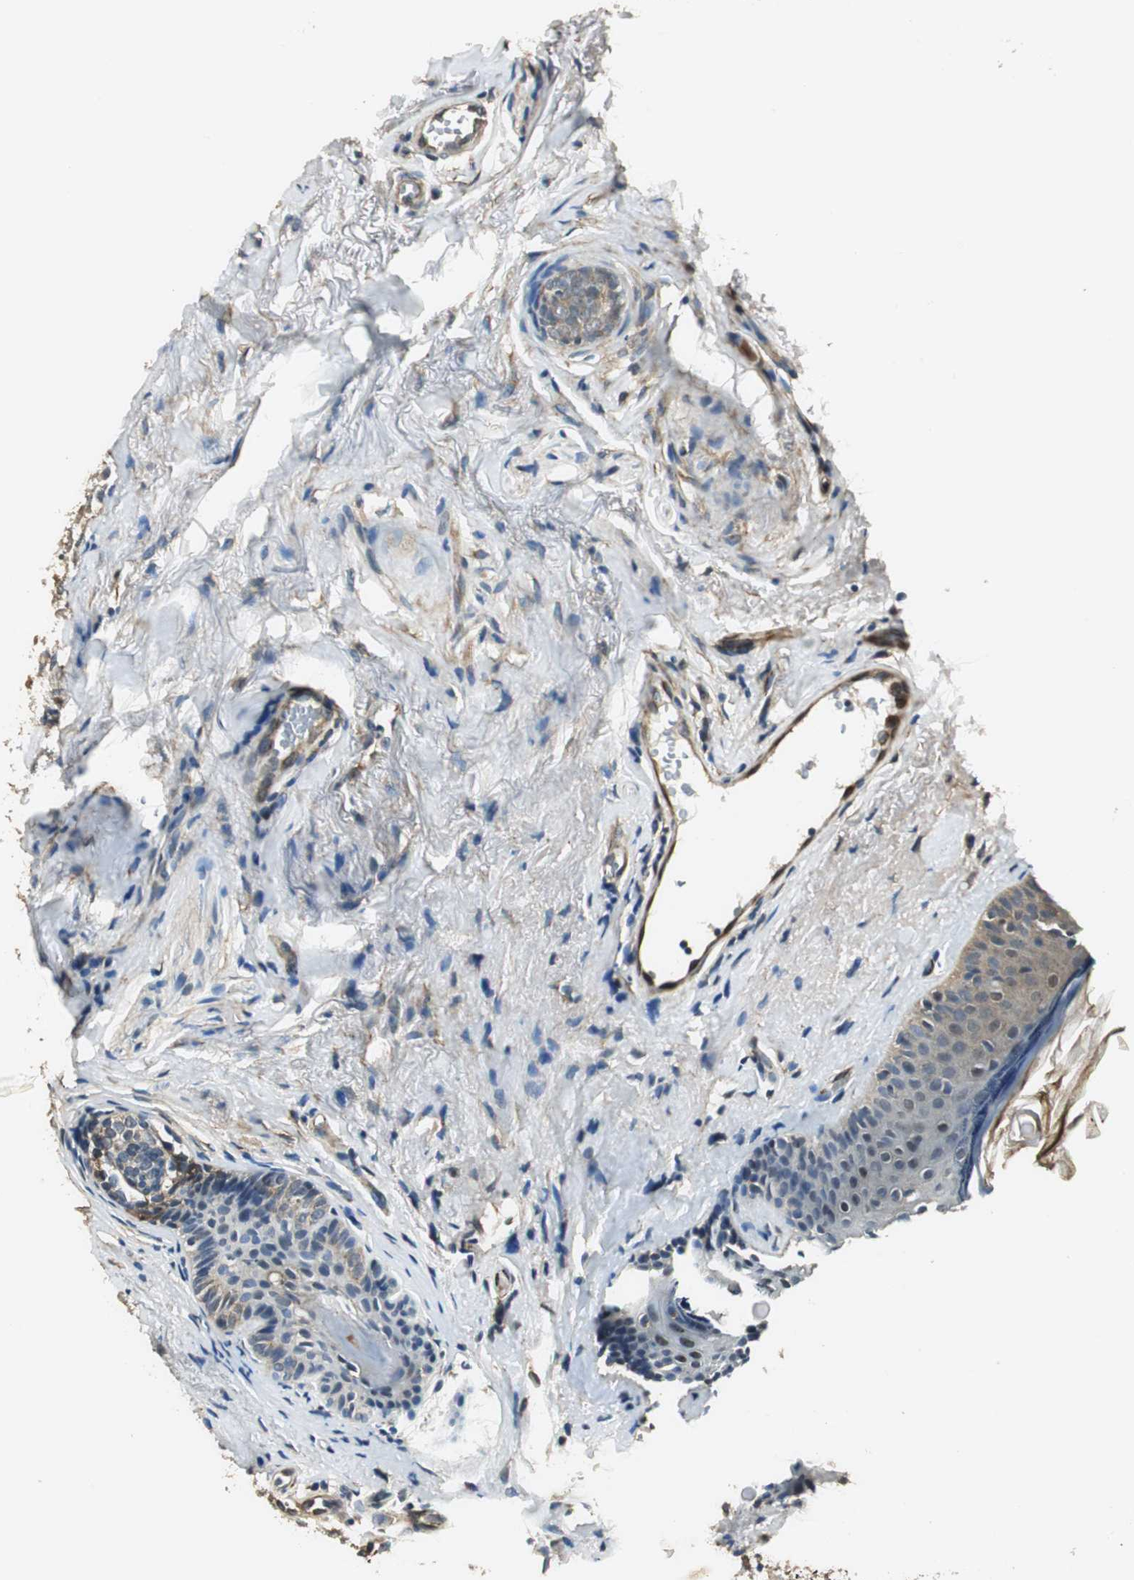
{"staining": {"intensity": "weak", "quantity": ">75%", "location": "cytoplasmic/membranous"}, "tissue": "skin cancer", "cell_type": "Tumor cells", "image_type": "cancer", "snomed": [{"axis": "morphology", "description": "Normal tissue, NOS"}, {"axis": "morphology", "description": "Basal cell carcinoma"}, {"axis": "topography", "description": "Skin"}], "caption": "A high-resolution histopathology image shows immunohistochemistry (IHC) staining of skin cancer, which exhibits weak cytoplasmic/membranous staining in about >75% of tumor cells.", "gene": "PSMB4", "patient": {"sex": "female", "age": 69}}